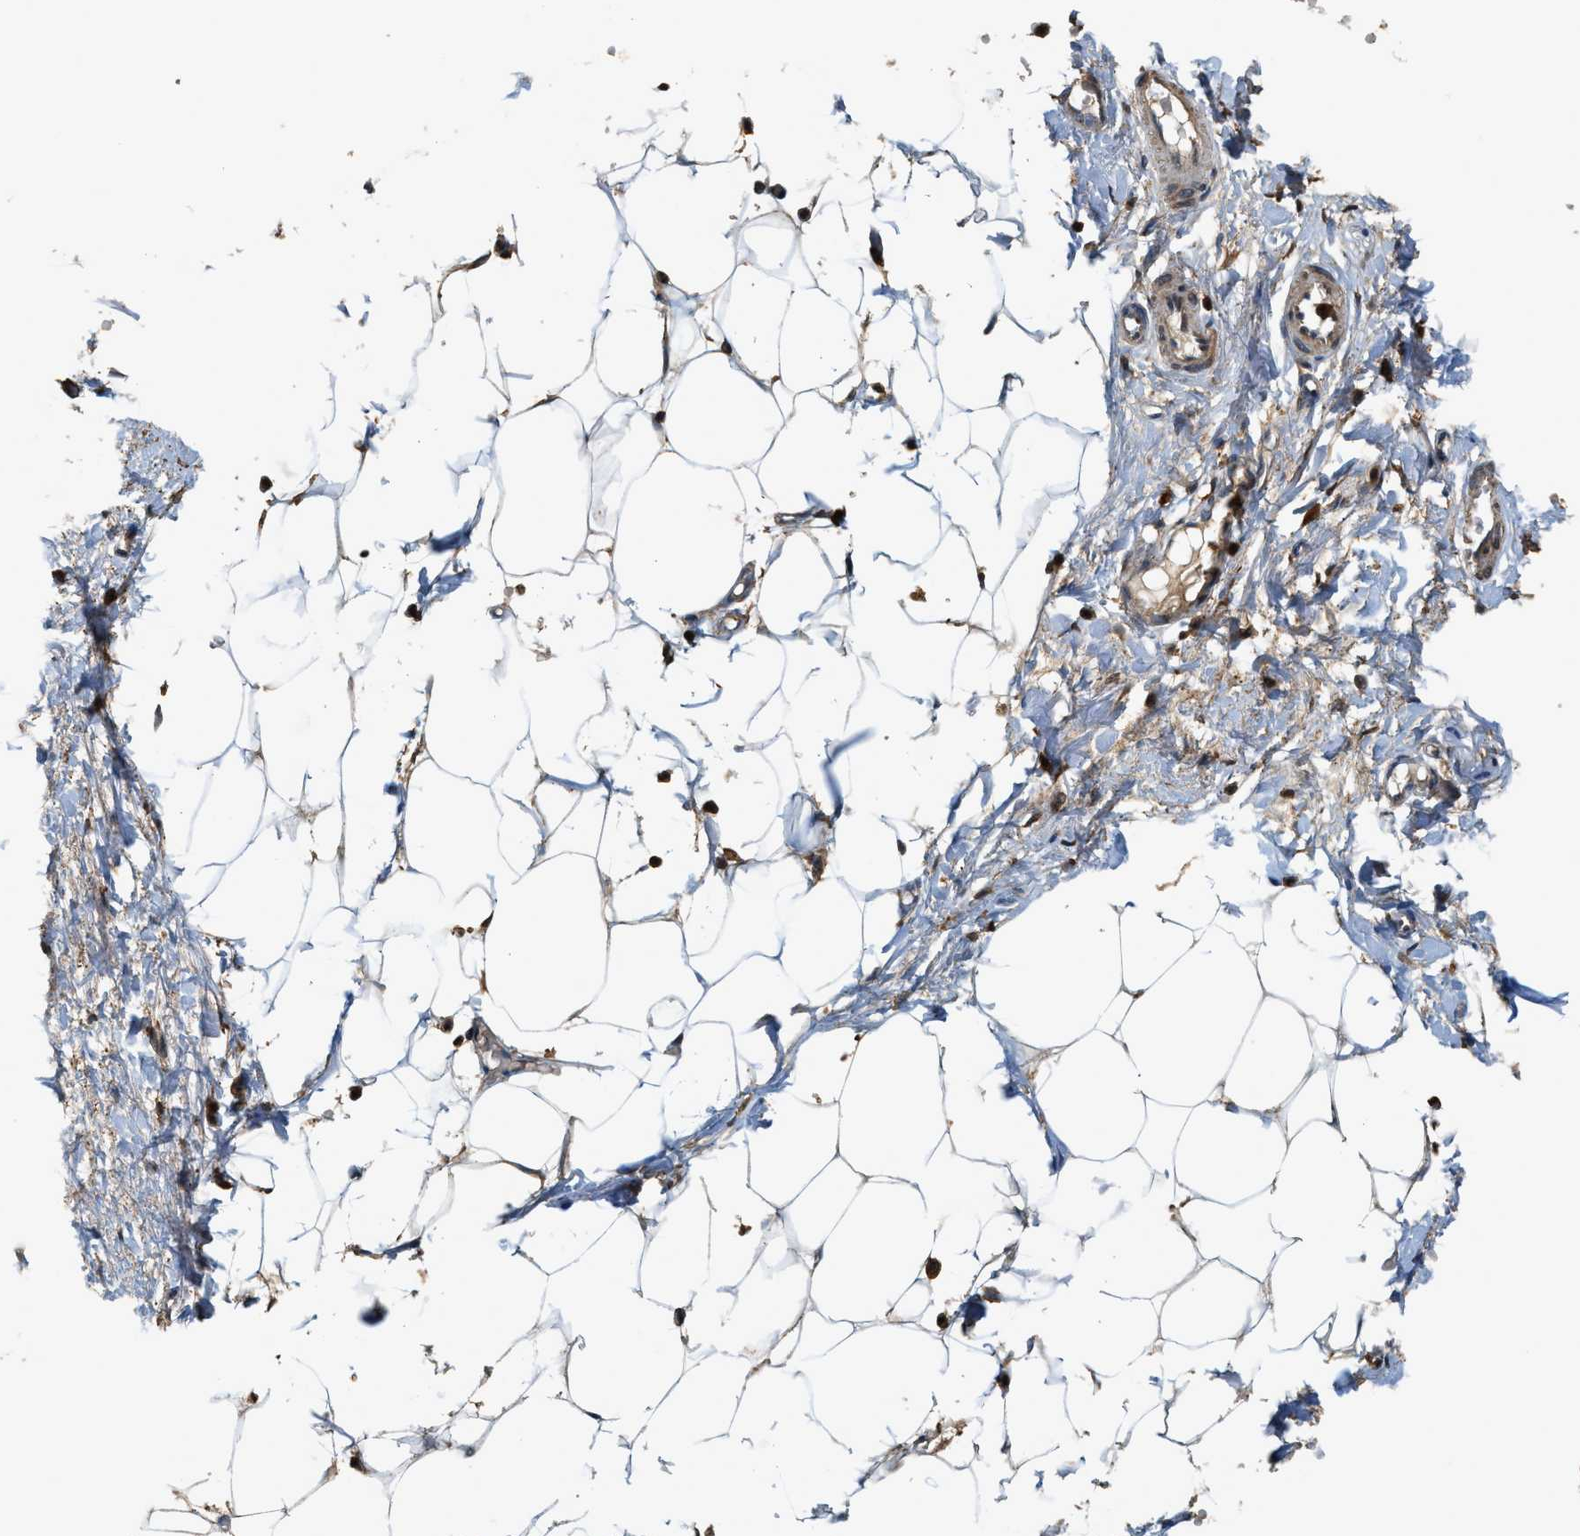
{"staining": {"intensity": "moderate", "quantity": ">75%", "location": "cytoplasmic/membranous"}, "tissue": "adipose tissue", "cell_type": "Adipocytes", "image_type": "normal", "snomed": [{"axis": "morphology", "description": "Normal tissue, NOS"}, {"axis": "topography", "description": "Soft tissue"}], "caption": "A medium amount of moderate cytoplasmic/membranous staining is appreciated in approximately >75% of adipocytes in benign adipose tissue.", "gene": "SERPINB5", "patient": {"sex": "male", "age": 72}}